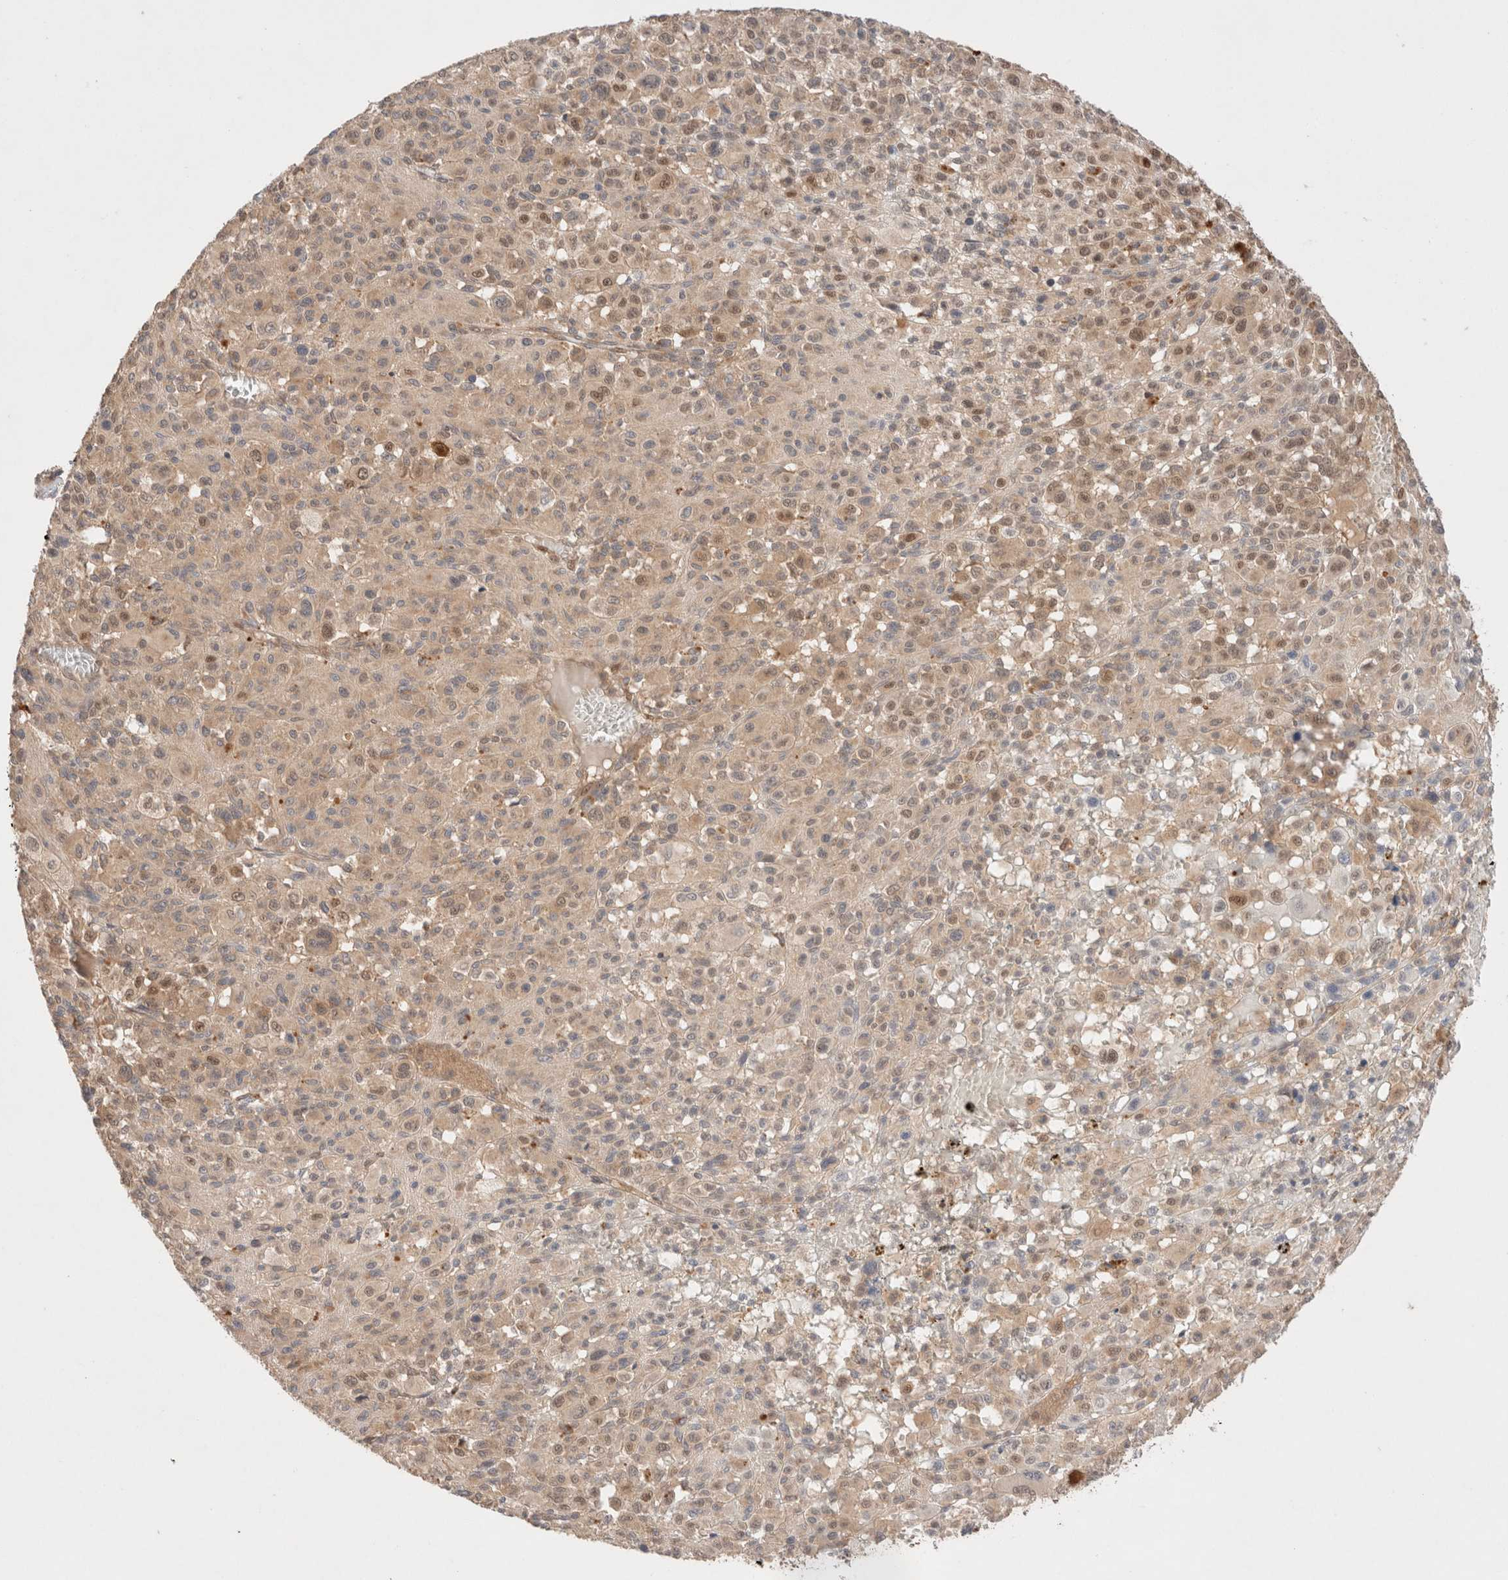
{"staining": {"intensity": "weak", "quantity": ">75%", "location": "cytoplasmic/membranous,nuclear"}, "tissue": "melanoma", "cell_type": "Tumor cells", "image_type": "cancer", "snomed": [{"axis": "morphology", "description": "Malignant melanoma, Metastatic site"}, {"axis": "topography", "description": "Skin"}], "caption": "There is low levels of weak cytoplasmic/membranous and nuclear staining in tumor cells of malignant melanoma (metastatic site), as demonstrated by immunohistochemical staining (brown color).", "gene": "CARNMT1", "patient": {"sex": "female", "age": 74}}